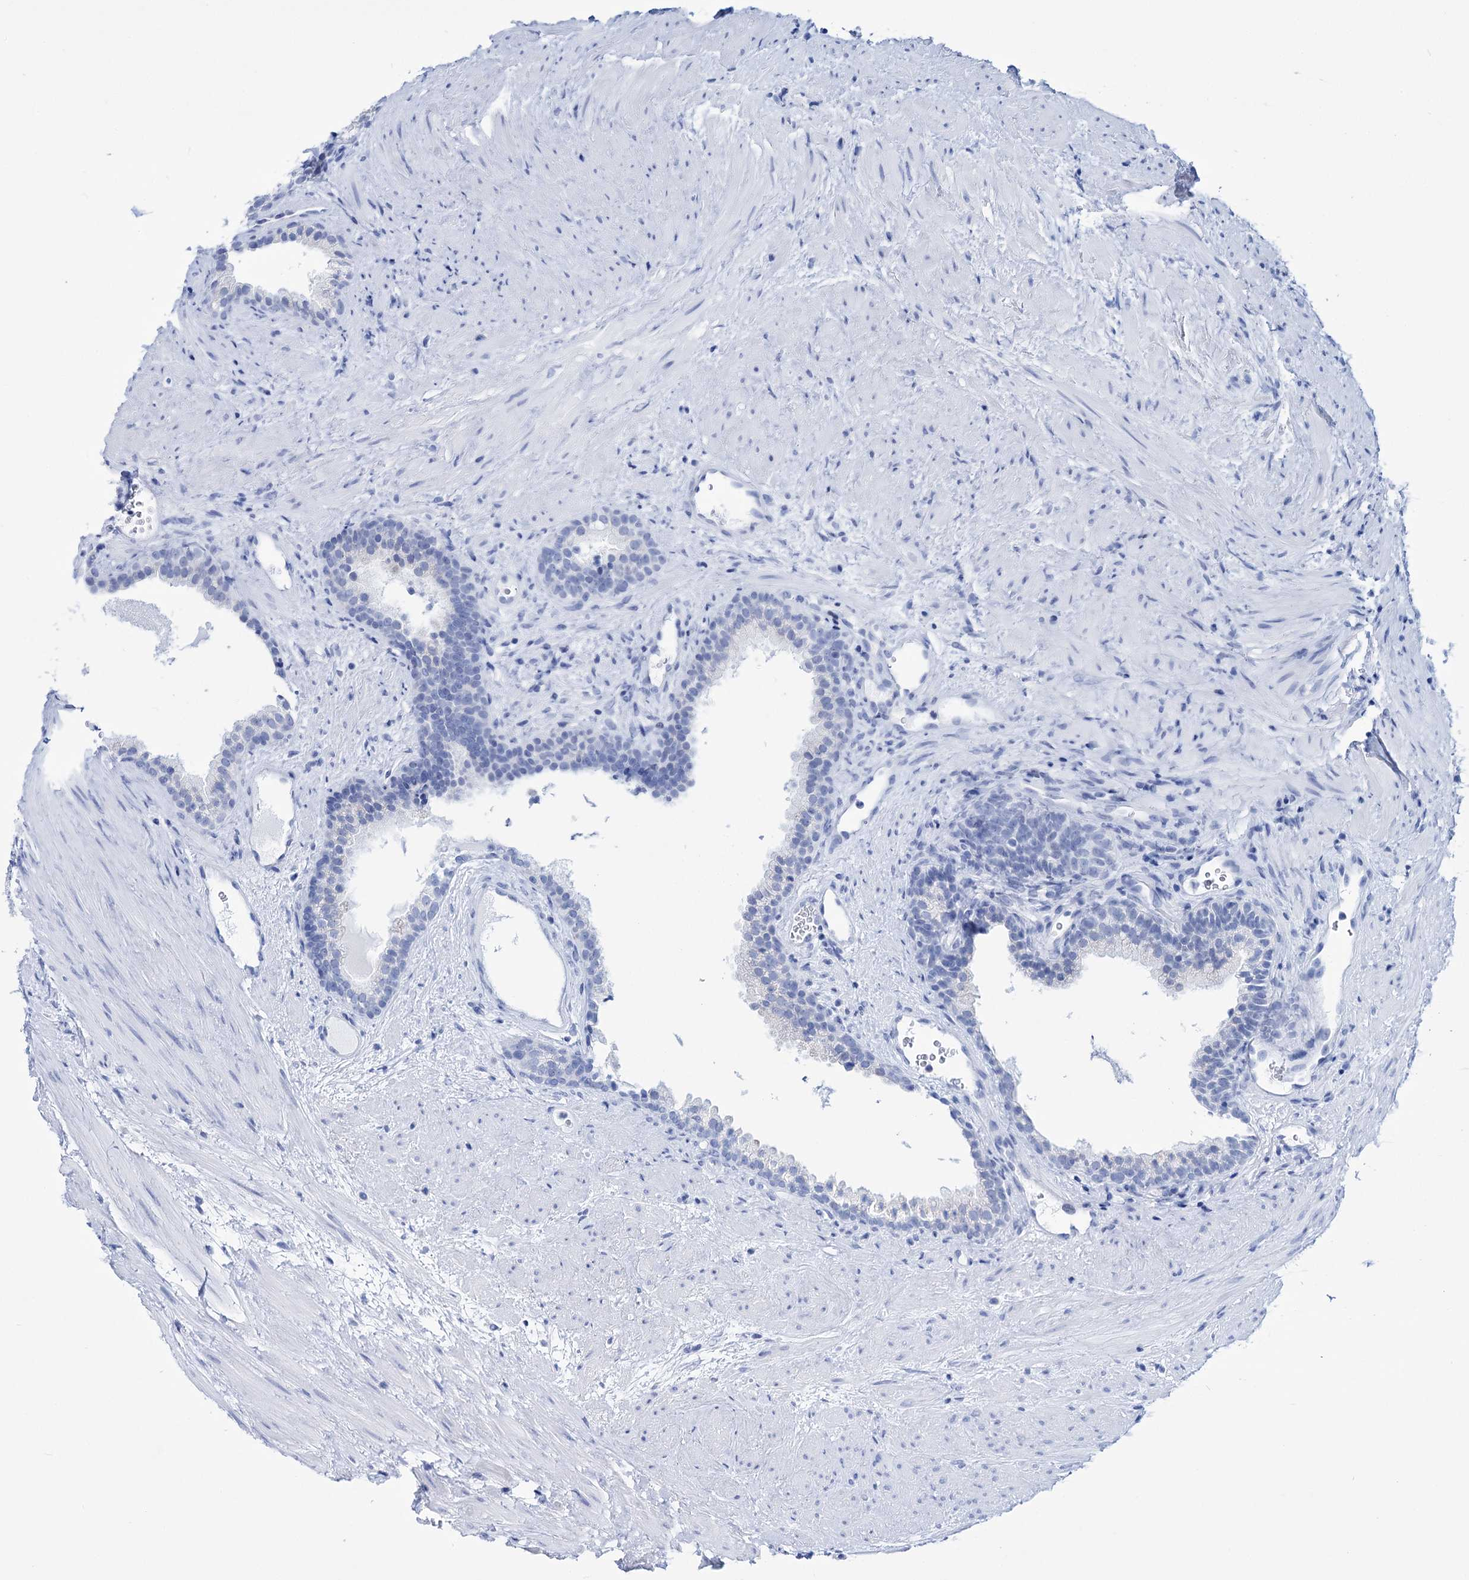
{"staining": {"intensity": "negative", "quantity": "none", "location": "none"}, "tissue": "prostate", "cell_type": "Glandular cells", "image_type": "normal", "snomed": [{"axis": "morphology", "description": "Normal tissue, NOS"}, {"axis": "topography", "description": "Prostate"}], "caption": "Immunohistochemical staining of benign human prostate demonstrates no significant positivity in glandular cells. (DAB immunohistochemistry, high magnification).", "gene": "FBXW12", "patient": {"sex": "male", "age": 76}}